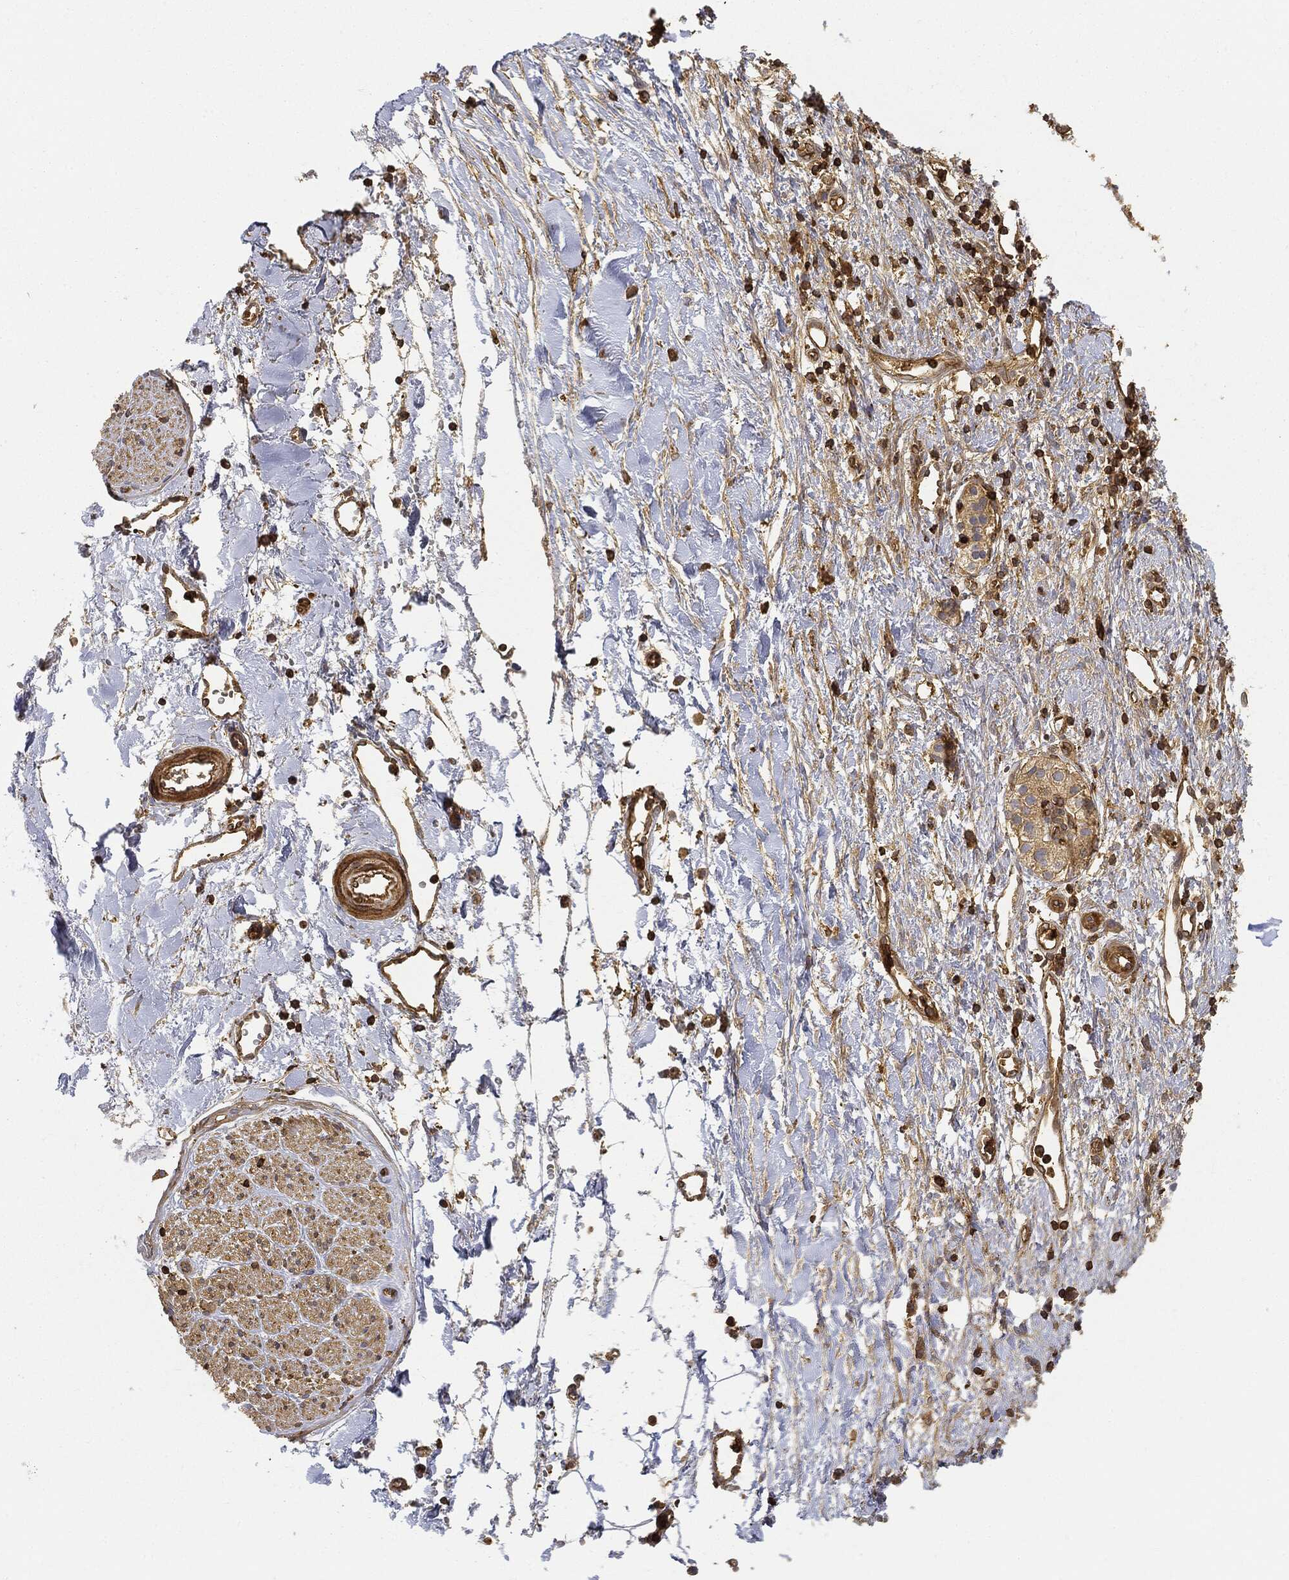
{"staining": {"intensity": "strong", "quantity": ">75%", "location": "cytoplasmic/membranous,nuclear"}, "tissue": "soft tissue", "cell_type": "Fibroblasts", "image_type": "normal", "snomed": [{"axis": "morphology", "description": "Normal tissue, NOS"}, {"axis": "morphology", "description": "Adenocarcinoma, NOS"}, {"axis": "topography", "description": "Pancreas"}, {"axis": "topography", "description": "Peripheral nerve tissue"}], "caption": "IHC of normal human soft tissue reveals high levels of strong cytoplasmic/membranous,nuclear positivity in approximately >75% of fibroblasts. (IHC, brightfield microscopy, high magnification).", "gene": "WDR1", "patient": {"sex": "male", "age": 61}}